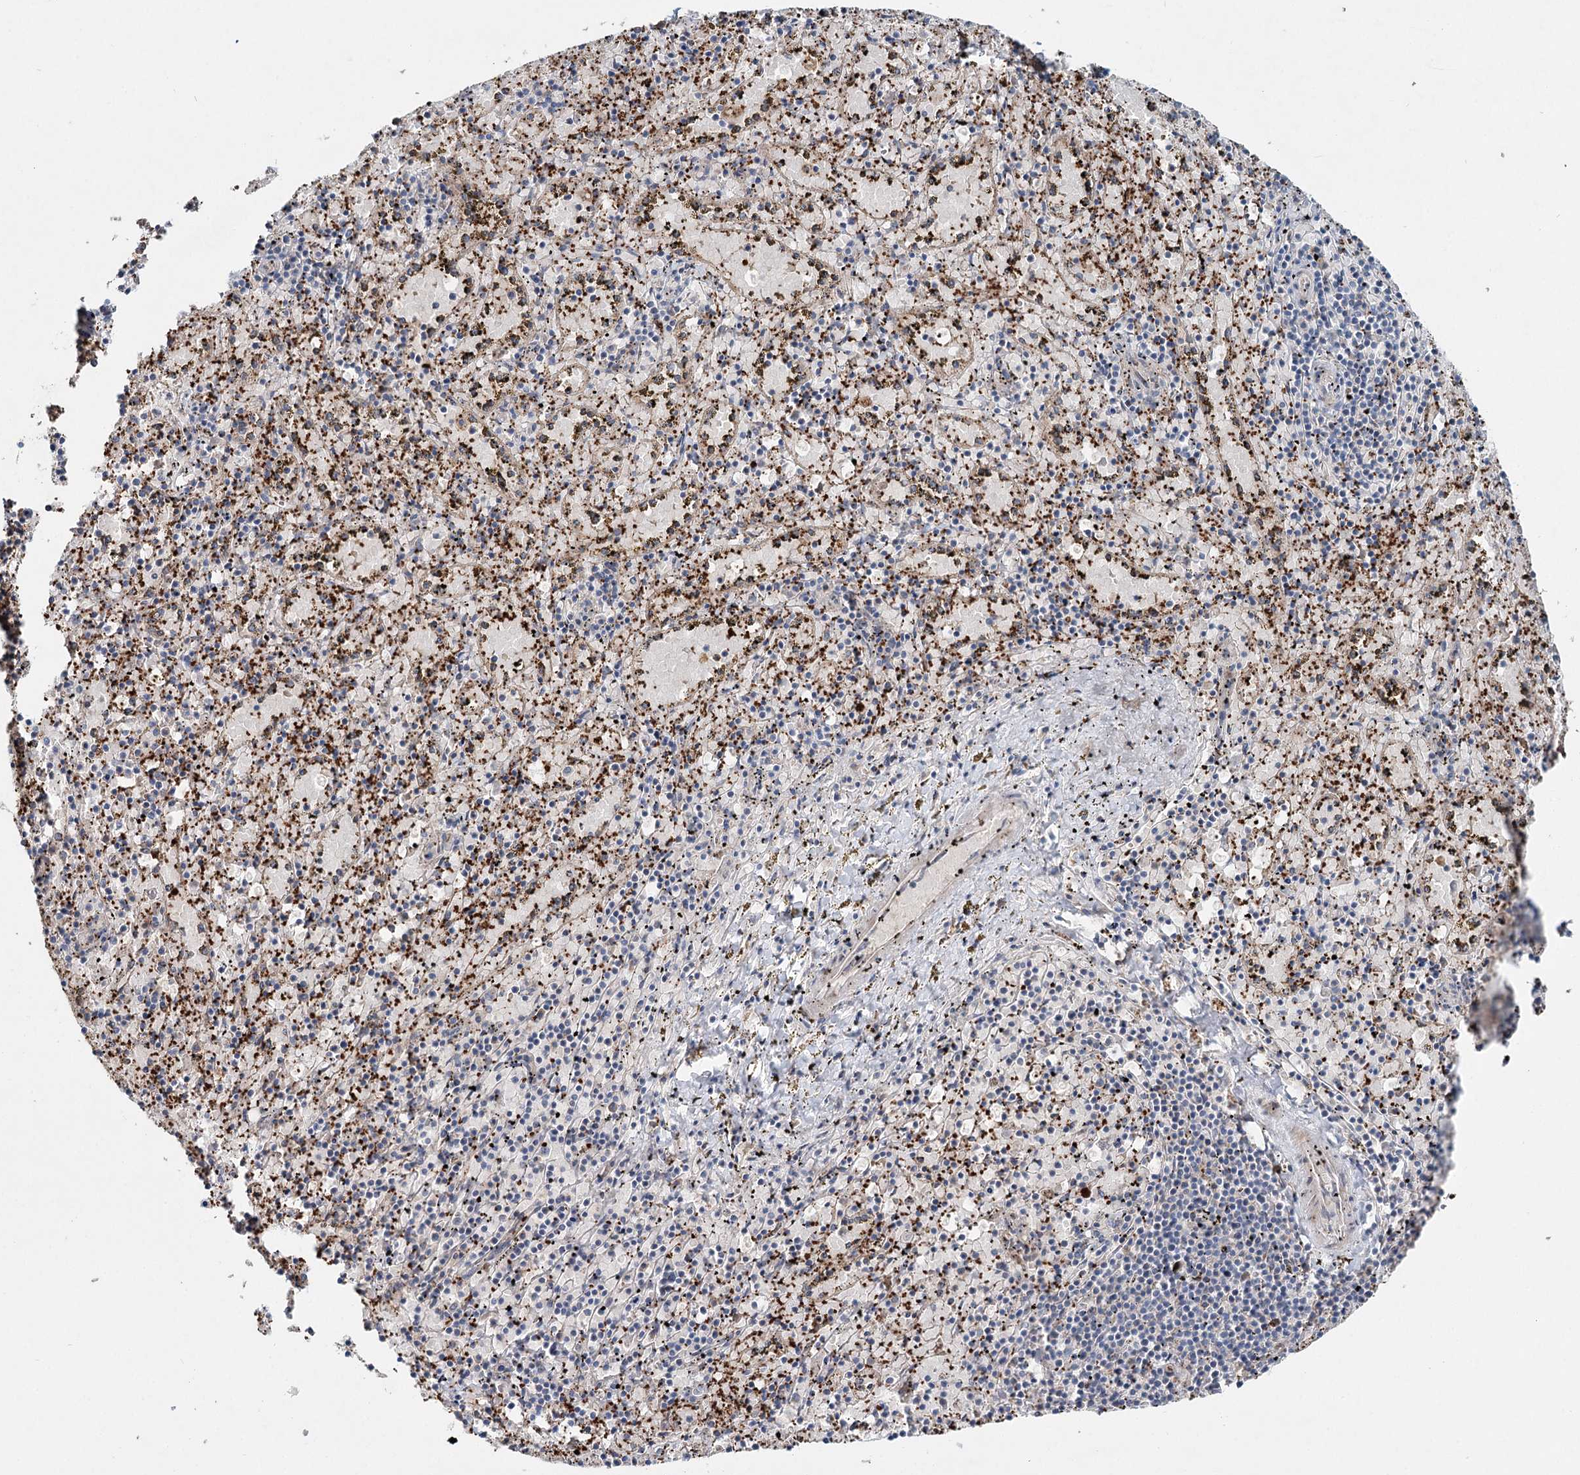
{"staining": {"intensity": "moderate", "quantity": ">75%", "location": "cytoplasmic/membranous"}, "tissue": "spleen", "cell_type": "Cells in red pulp", "image_type": "normal", "snomed": [{"axis": "morphology", "description": "Normal tissue, NOS"}, {"axis": "topography", "description": "Spleen"}], "caption": "Protein analysis of unremarkable spleen exhibits moderate cytoplasmic/membranous expression in approximately >75% of cells in red pulp. (DAB (3,3'-diaminobenzidine) = brown stain, brightfield microscopy at high magnification).", "gene": "ALKBH8", "patient": {"sex": "male", "age": 11}}